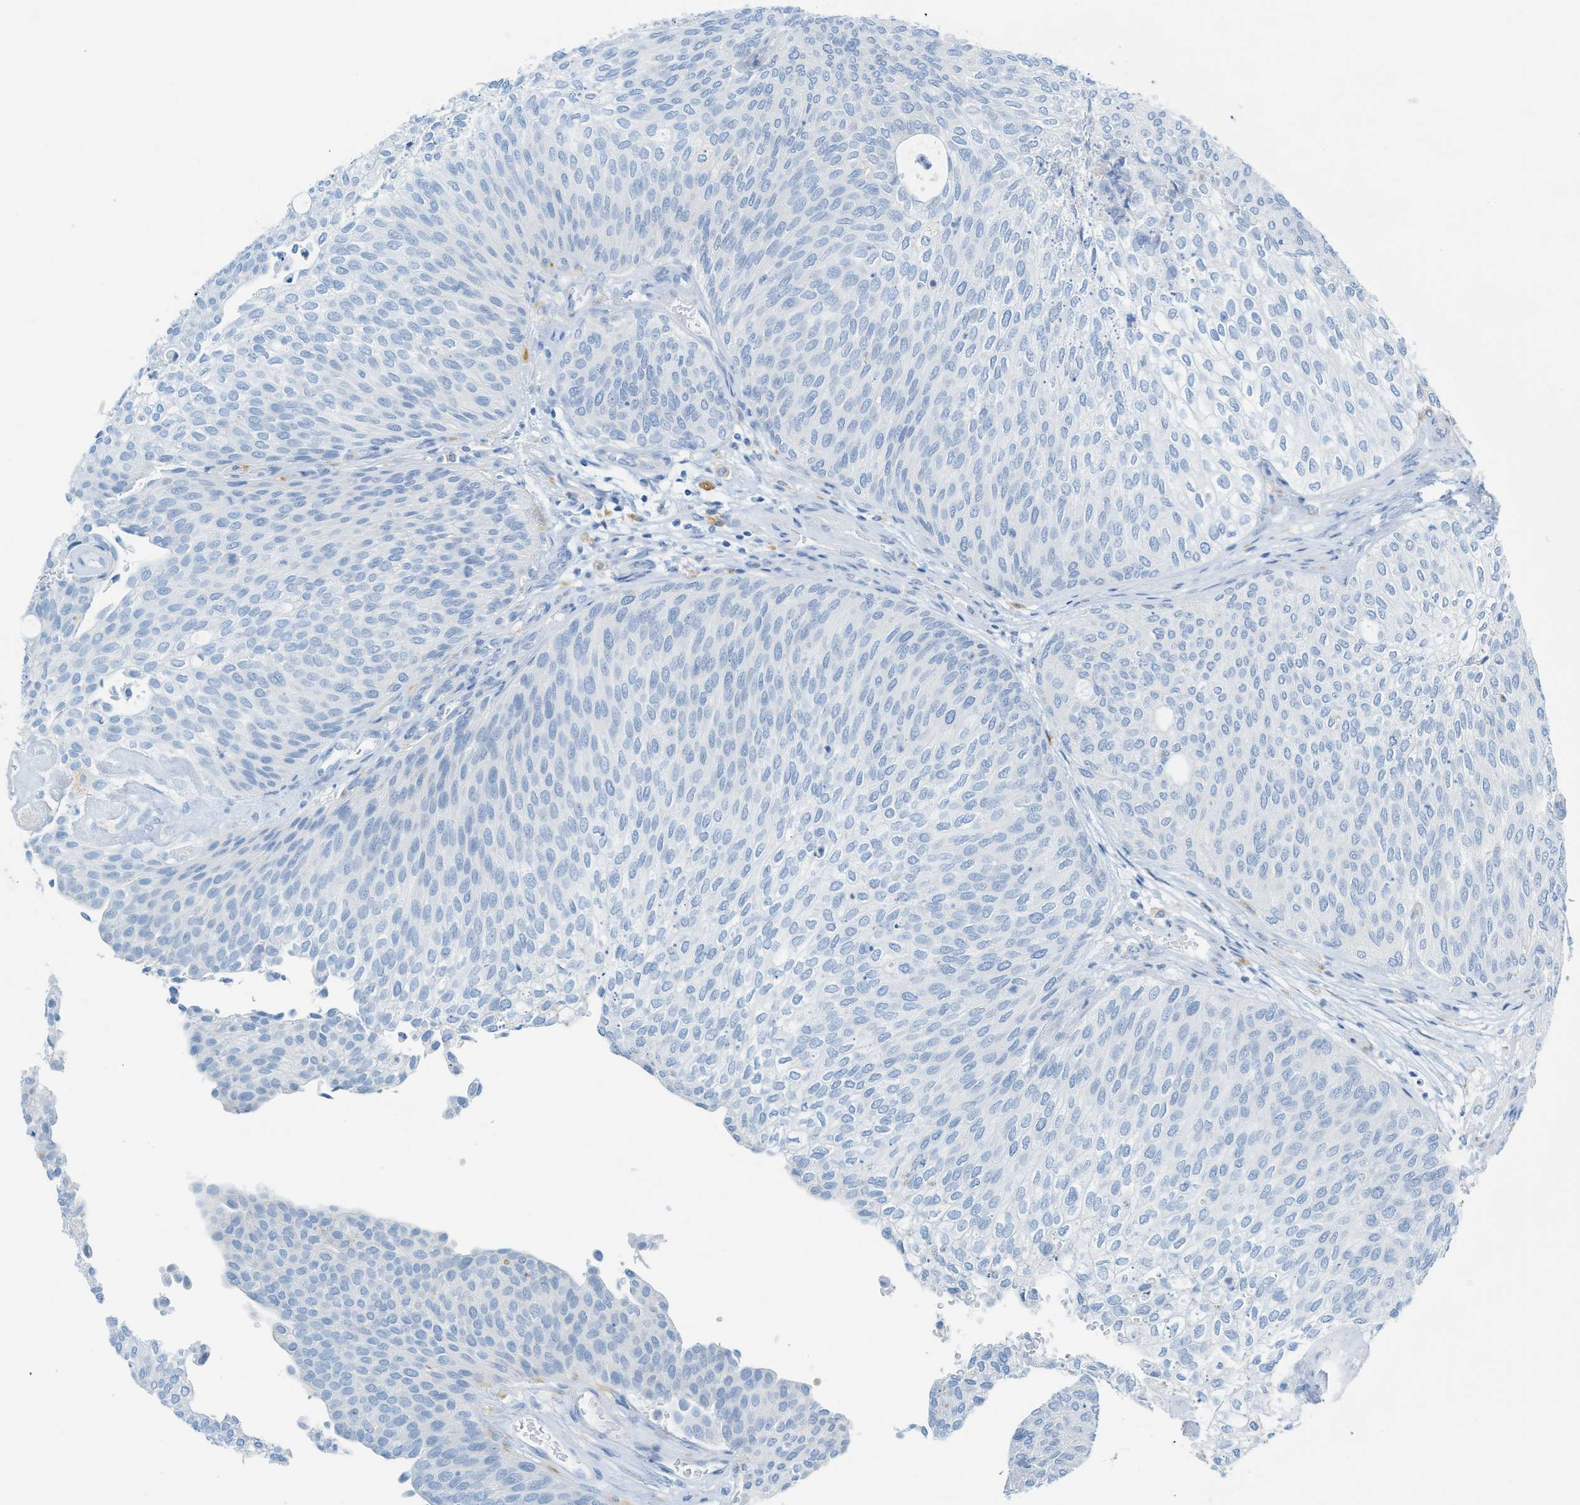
{"staining": {"intensity": "negative", "quantity": "none", "location": "none"}, "tissue": "urothelial cancer", "cell_type": "Tumor cells", "image_type": "cancer", "snomed": [{"axis": "morphology", "description": "Urothelial carcinoma, Low grade"}, {"axis": "topography", "description": "Urinary bladder"}], "caption": "Immunohistochemistry photomicrograph of urothelial cancer stained for a protein (brown), which exhibits no expression in tumor cells.", "gene": "C21orf62", "patient": {"sex": "female", "age": 79}}